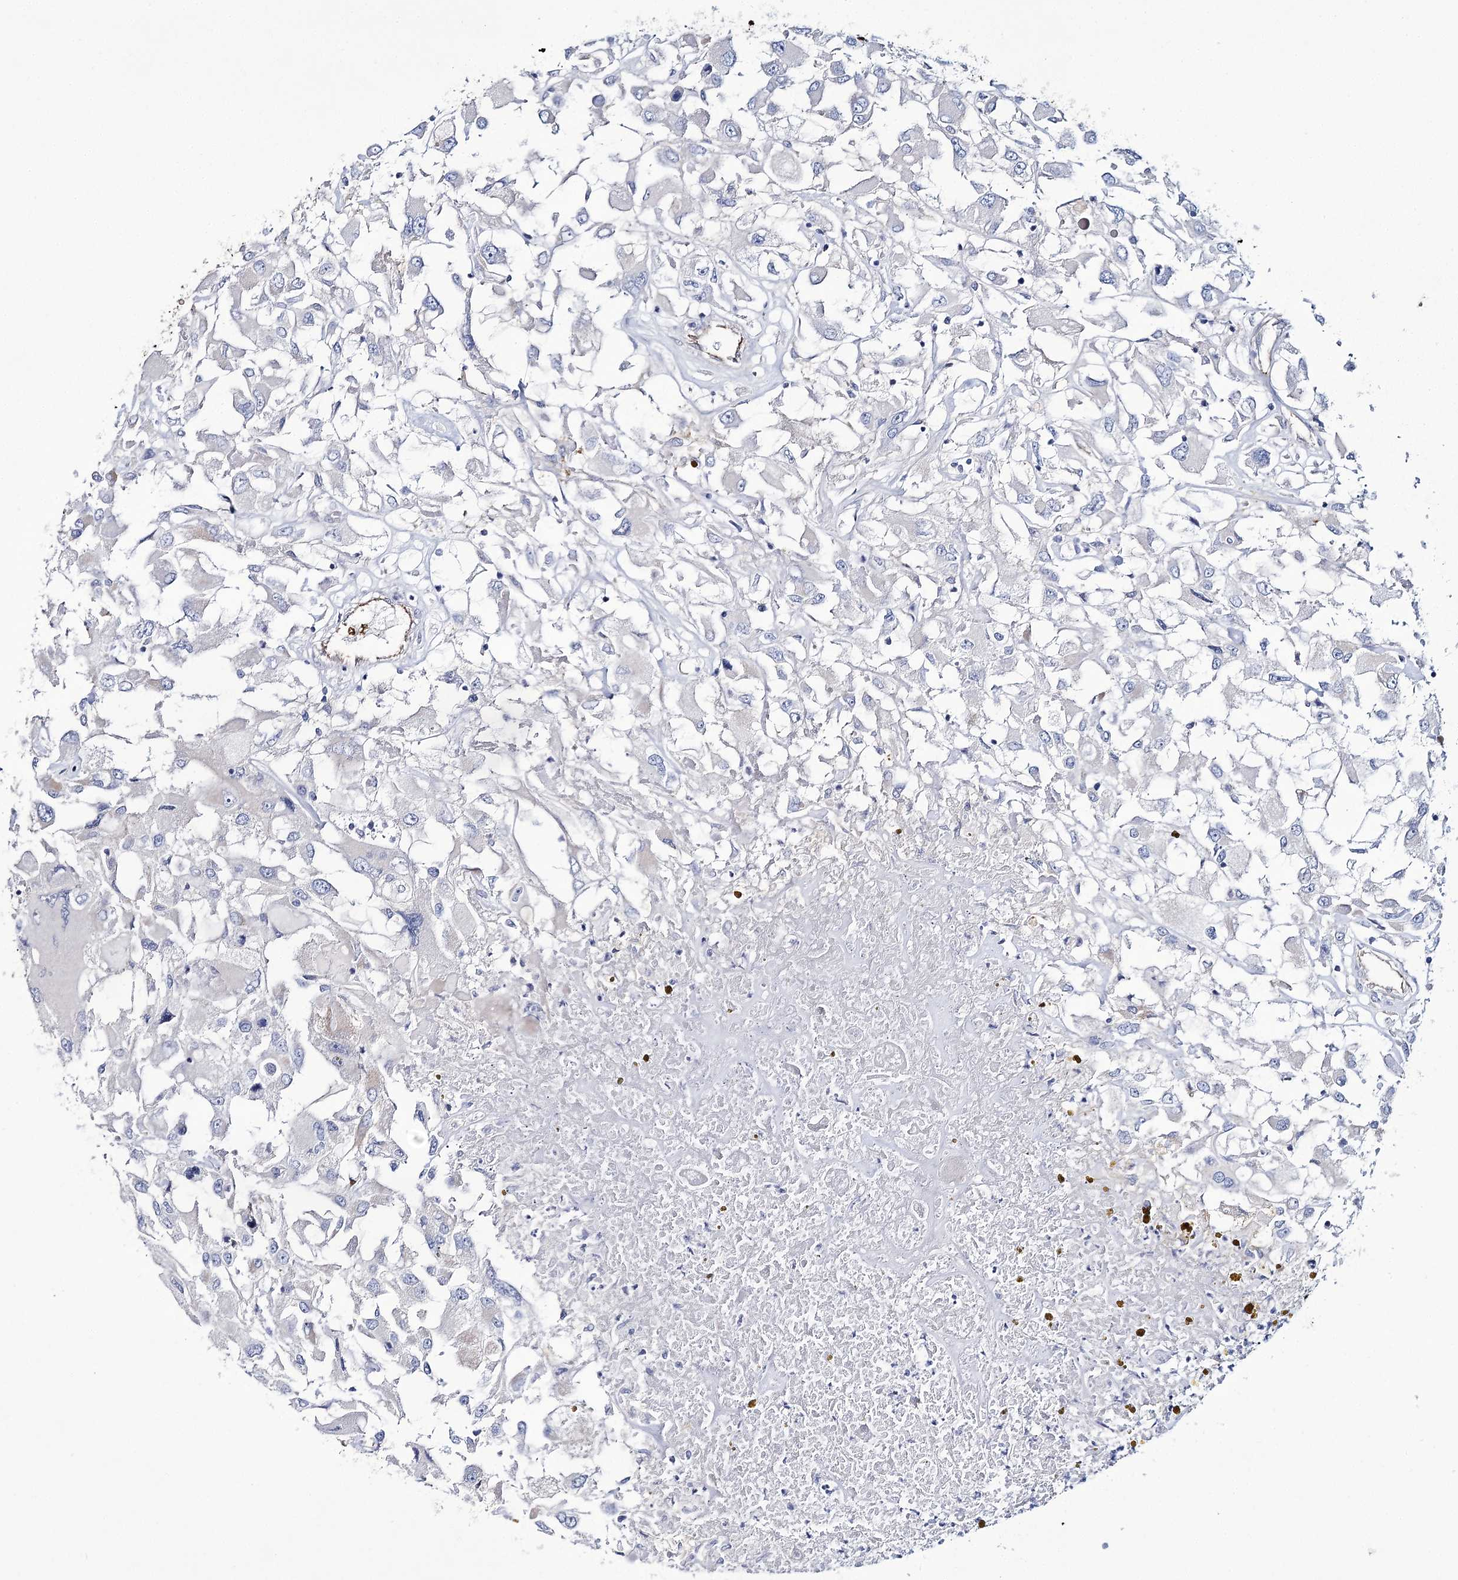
{"staining": {"intensity": "negative", "quantity": "none", "location": "none"}, "tissue": "renal cancer", "cell_type": "Tumor cells", "image_type": "cancer", "snomed": [{"axis": "morphology", "description": "Adenocarcinoma, NOS"}, {"axis": "topography", "description": "Kidney"}], "caption": "DAB (3,3'-diaminobenzidine) immunohistochemical staining of renal cancer shows no significant positivity in tumor cells. The staining is performed using DAB (3,3'-diaminobenzidine) brown chromogen with nuclei counter-stained in using hematoxylin.", "gene": "GBF1", "patient": {"sex": "female", "age": 52}}